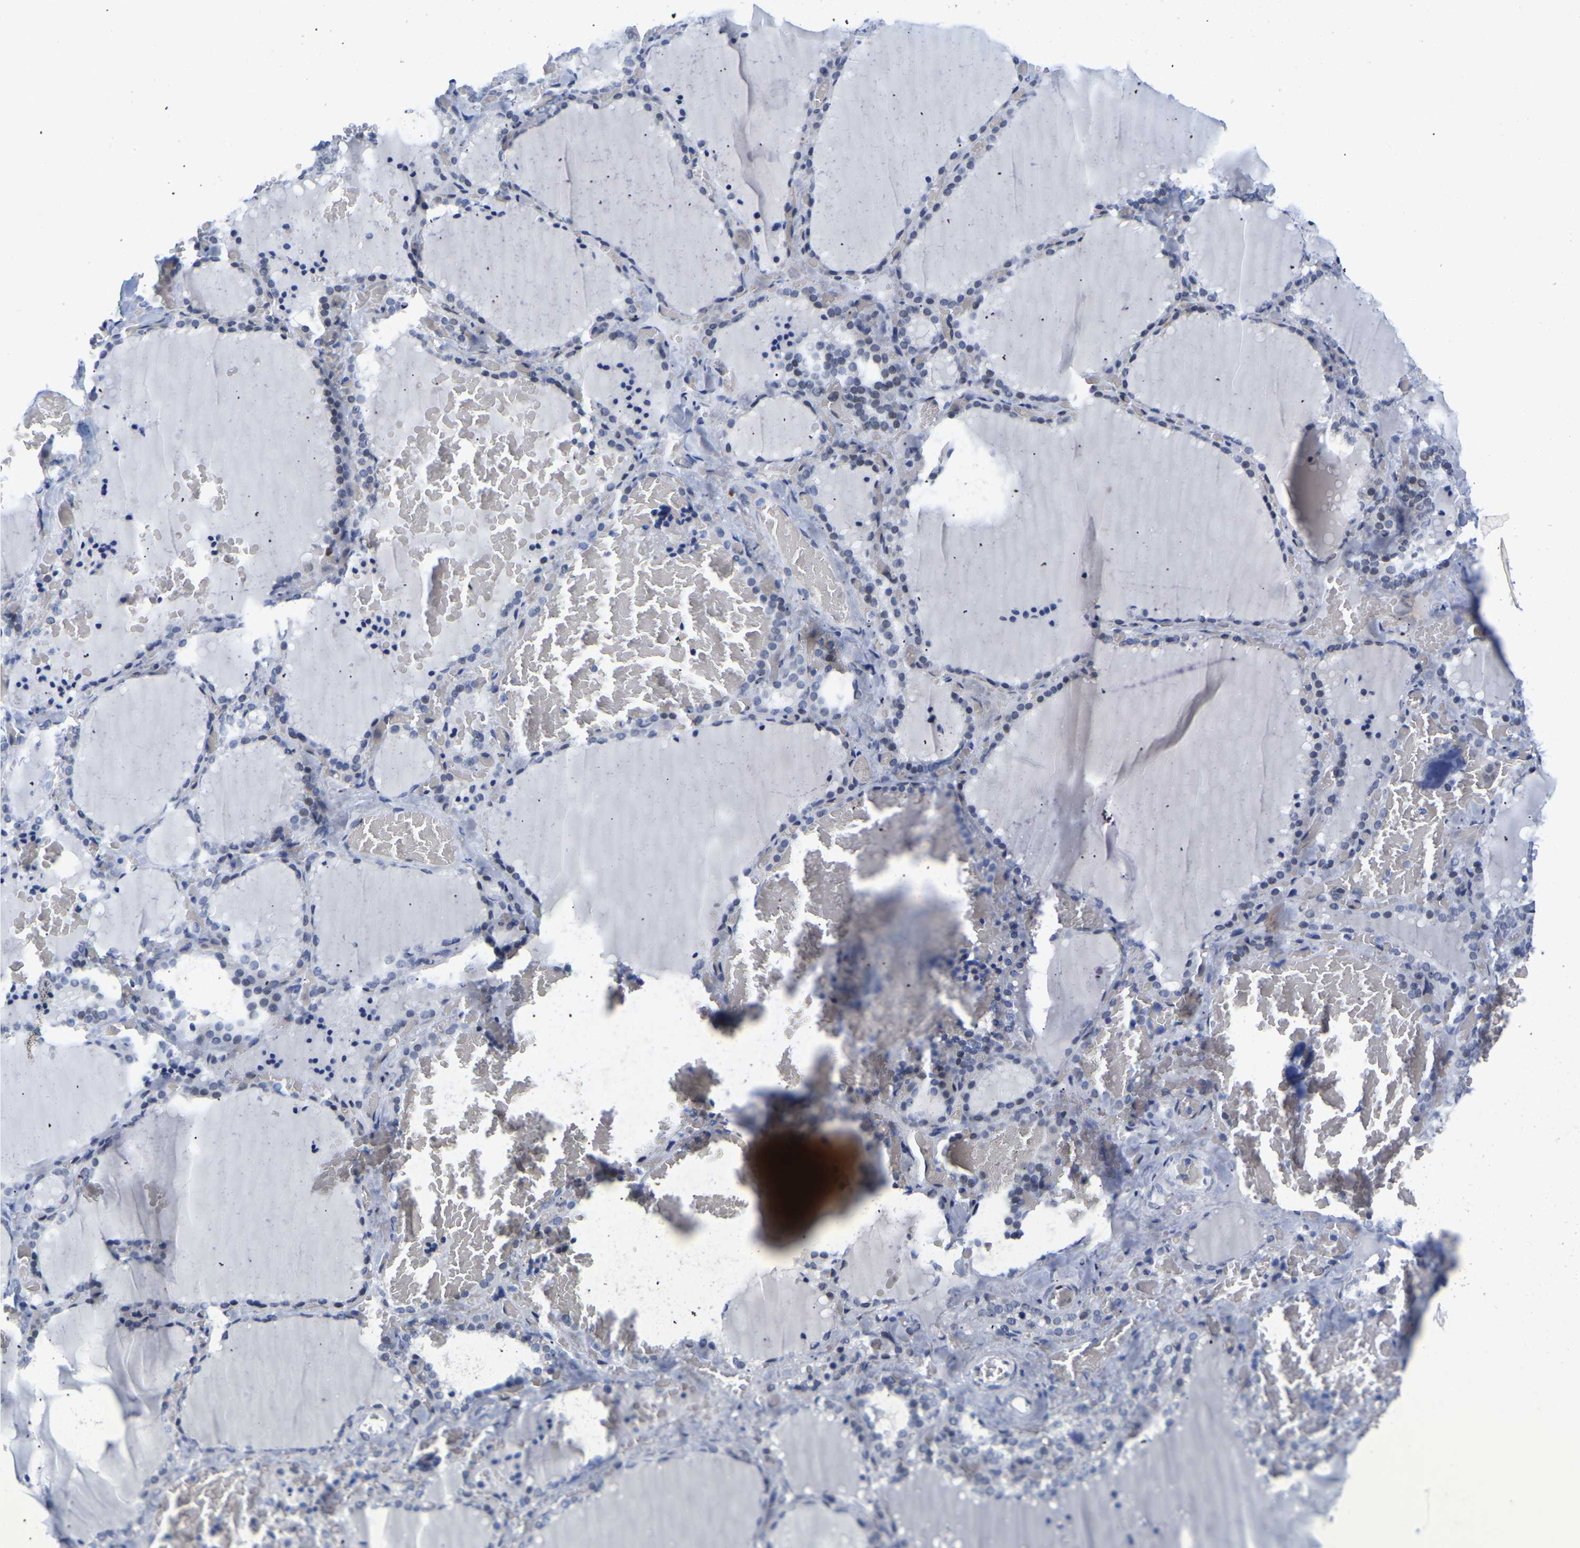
{"staining": {"intensity": "negative", "quantity": "none", "location": "none"}, "tissue": "thyroid gland", "cell_type": "Glandular cells", "image_type": "normal", "snomed": [{"axis": "morphology", "description": "Normal tissue, NOS"}, {"axis": "topography", "description": "Thyroid gland"}], "caption": "Histopathology image shows no significant protein expression in glandular cells of benign thyroid gland. (Stains: DAB IHC with hematoxylin counter stain, Microscopy: brightfield microscopy at high magnification).", "gene": "UPK3A", "patient": {"sex": "female", "age": 22}}